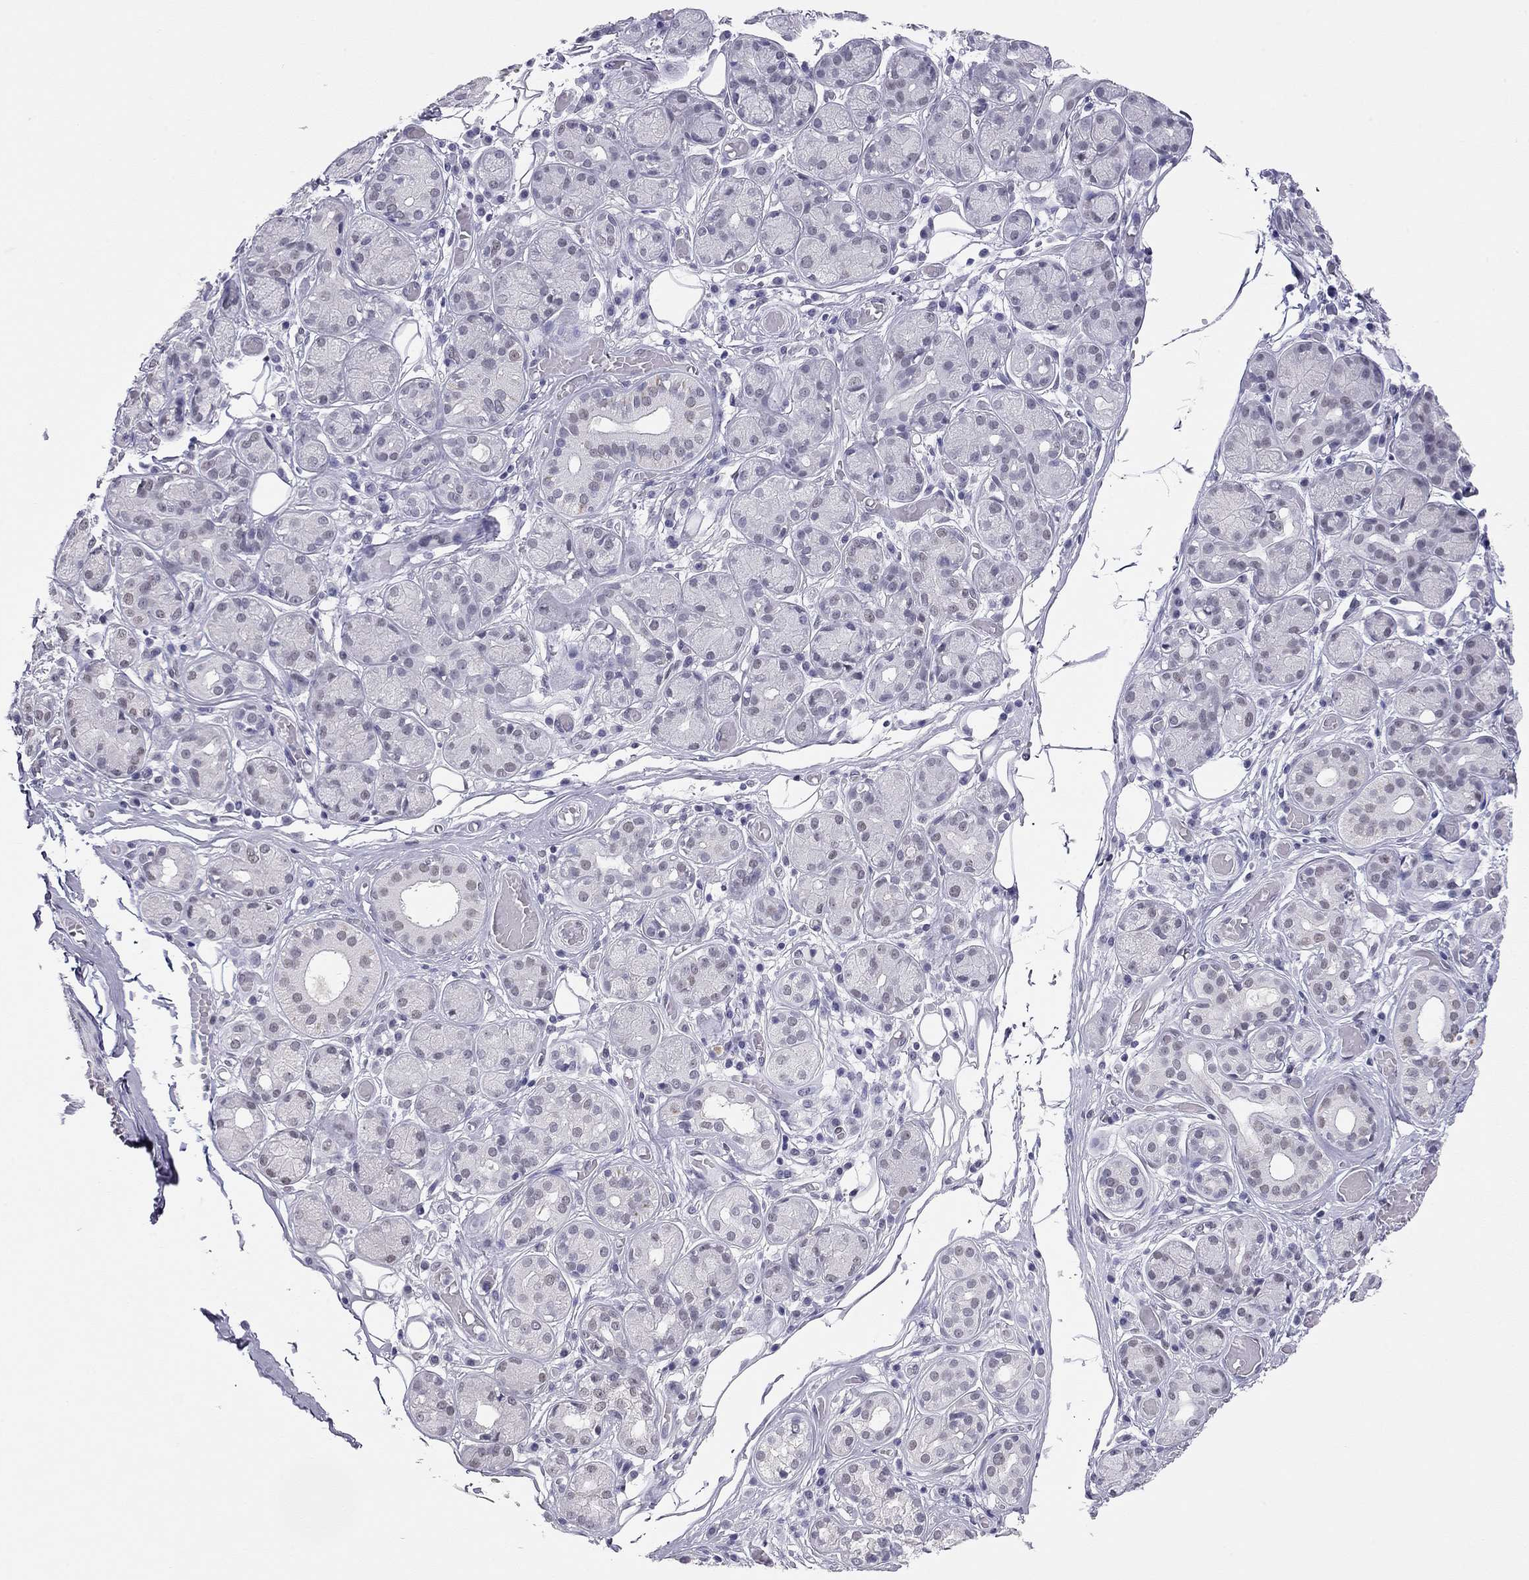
{"staining": {"intensity": "negative", "quantity": "none", "location": "none"}, "tissue": "salivary gland", "cell_type": "Glandular cells", "image_type": "normal", "snomed": [{"axis": "morphology", "description": "Normal tissue, NOS"}, {"axis": "topography", "description": "Salivary gland"}, {"axis": "topography", "description": "Peripheral nerve tissue"}], "caption": "Immunohistochemistry histopathology image of benign salivary gland: salivary gland stained with DAB shows no significant protein expression in glandular cells. (IHC, brightfield microscopy, high magnification).", "gene": "DOT1L", "patient": {"sex": "male", "age": 71}}